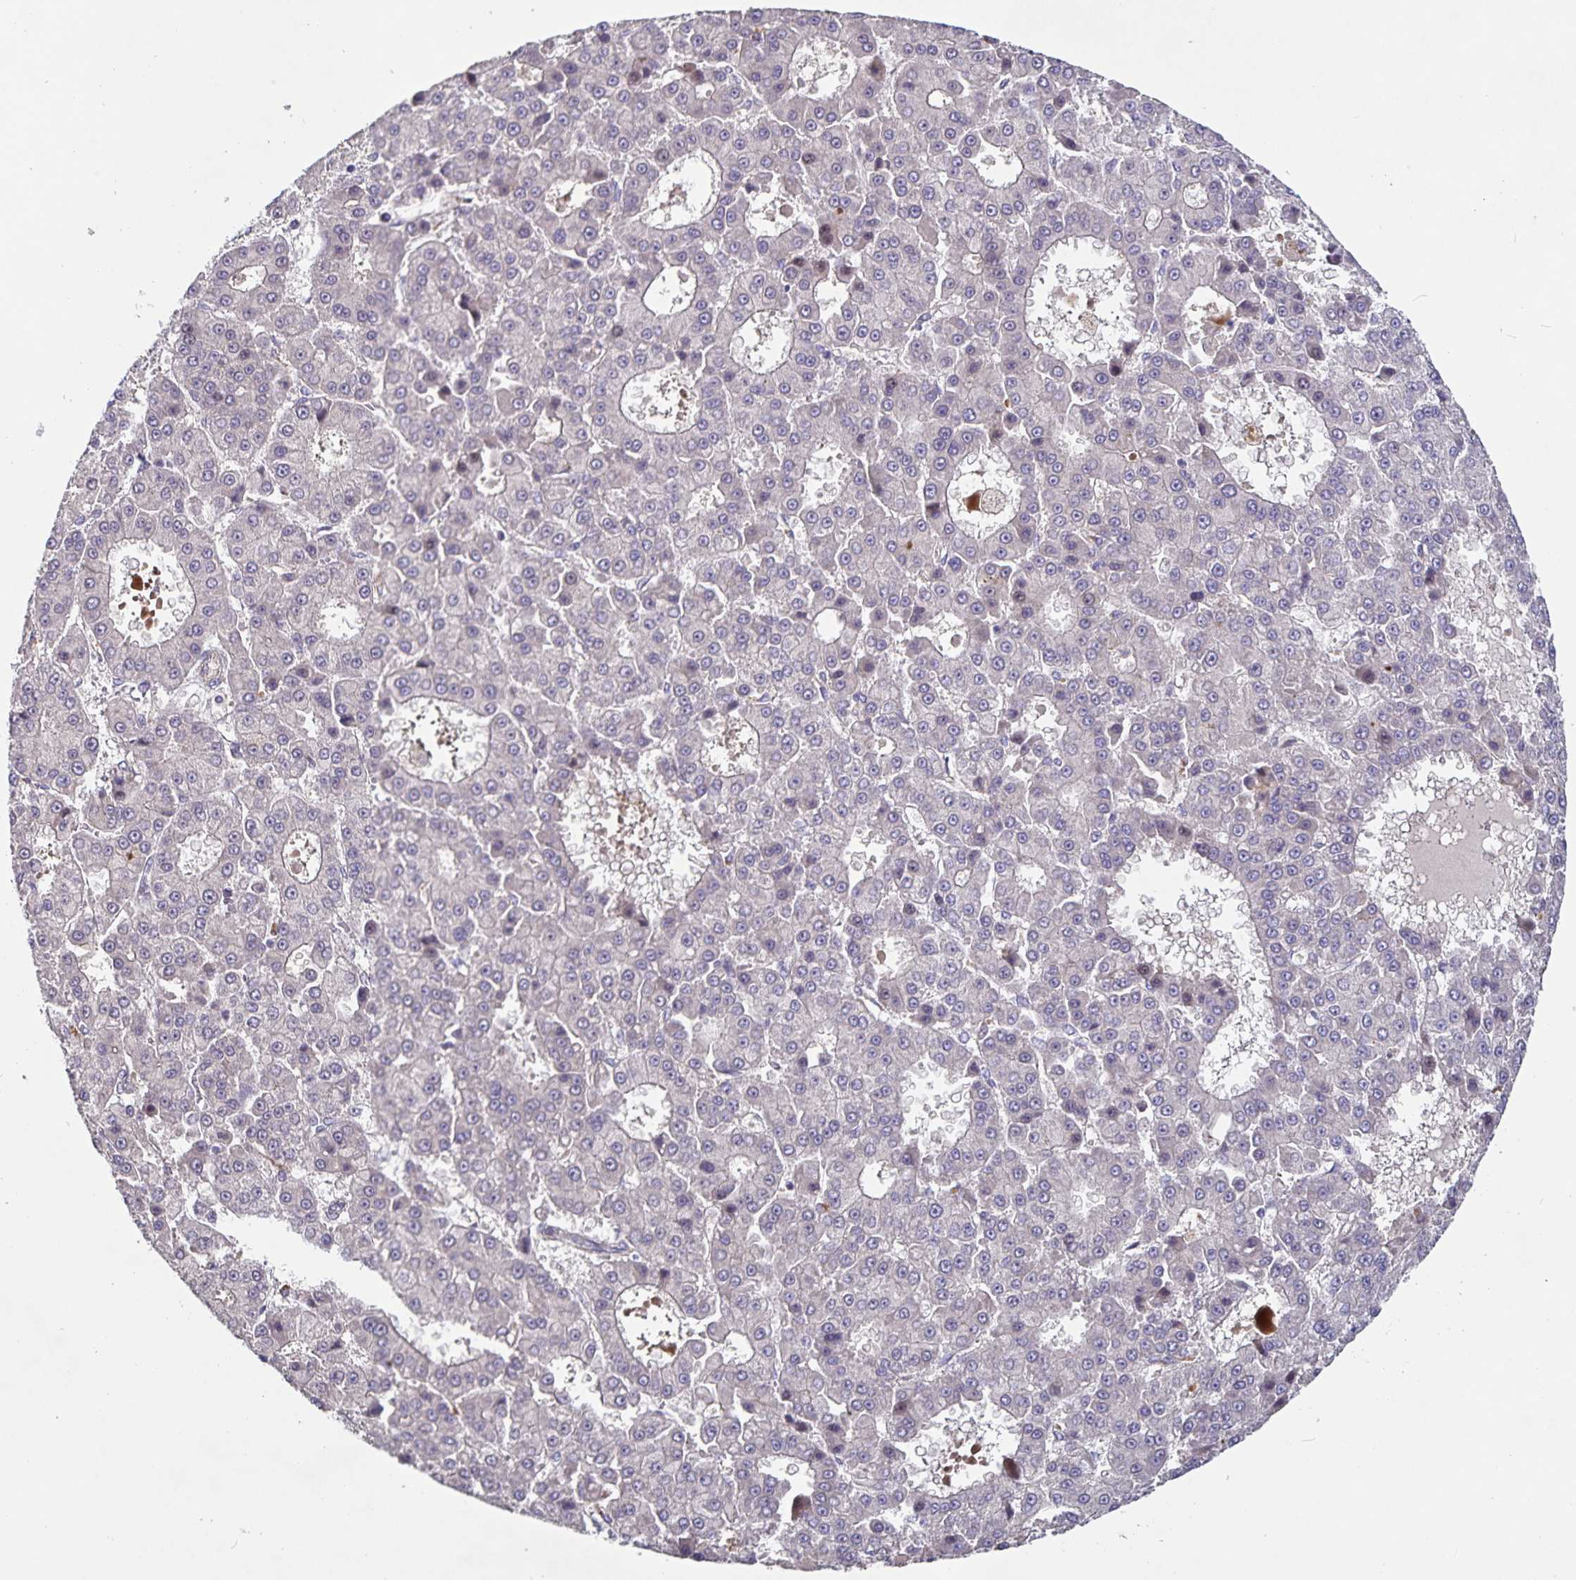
{"staining": {"intensity": "negative", "quantity": "none", "location": "none"}, "tissue": "liver cancer", "cell_type": "Tumor cells", "image_type": "cancer", "snomed": [{"axis": "morphology", "description": "Carcinoma, Hepatocellular, NOS"}, {"axis": "topography", "description": "Liver"}], "caption": "This is an immunohistochemistry histopathology image of hepatocellular carcinoma (liver). There is no expression in tumor cells.", "gene": "FBXL16", "patient": {"sex": "male", "age": 70}}